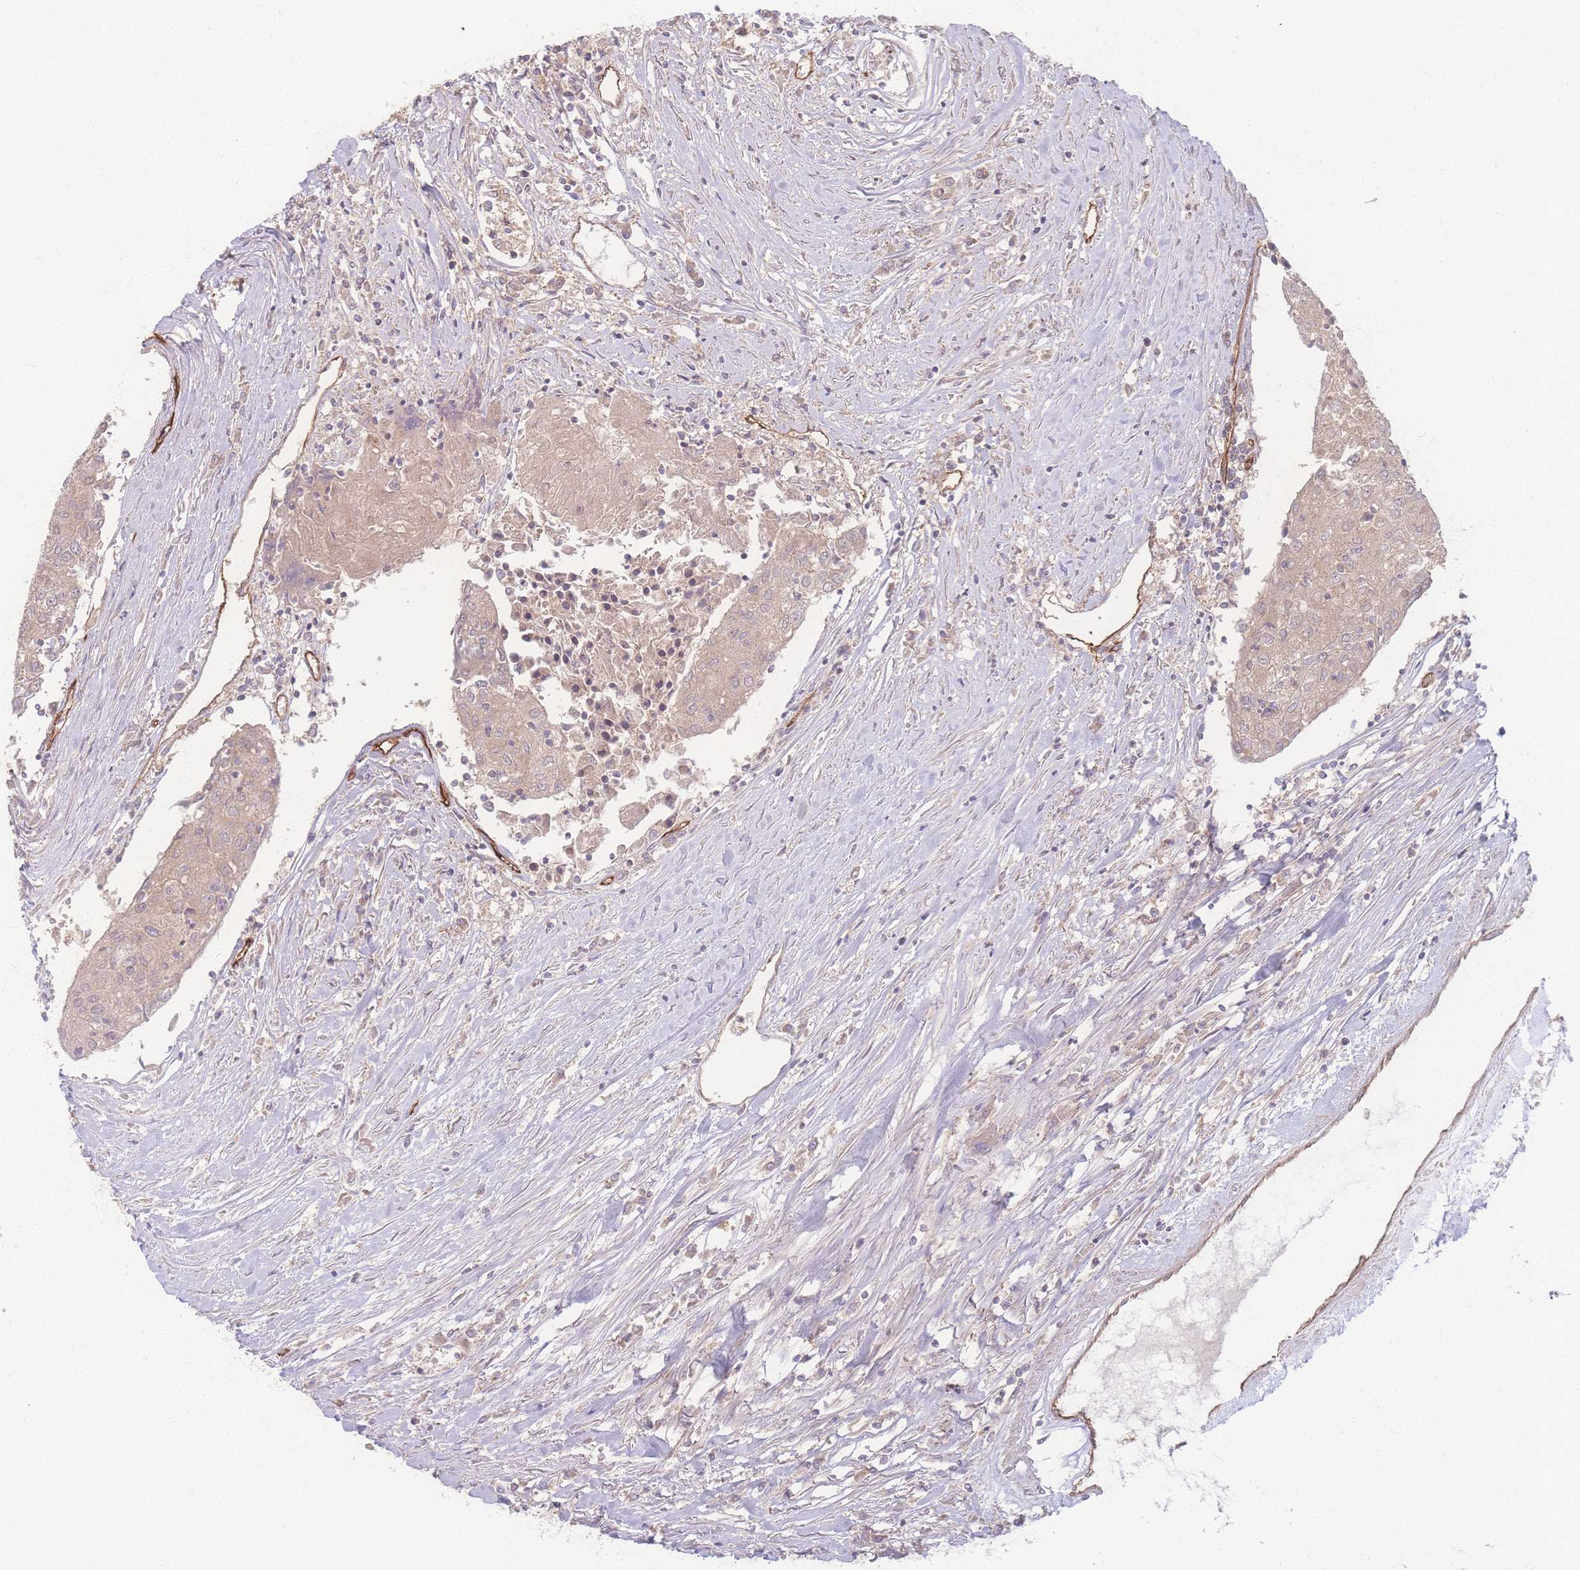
{"staining": {"intensity": "weak", "quantity": ">75%", "location": "cytoplasmic/membranous"}, "tissue": "urothelial cancer", "cell_type": "Tumor cells", "image_type": "cancer", "snomed": [{"axis": "morphology", "description": "Urothelial carcinoma, High grade"}, {"axis": "topography", "description": "Urinary bladder"}], "caption": "Protein expression analysis of high-grade urothelial carcinoma displays weak cytoplasmic/membranous expression in about >75% of tumor cells.", "gene": "INSR", "patient": {"sex": "female", "age": 85}}